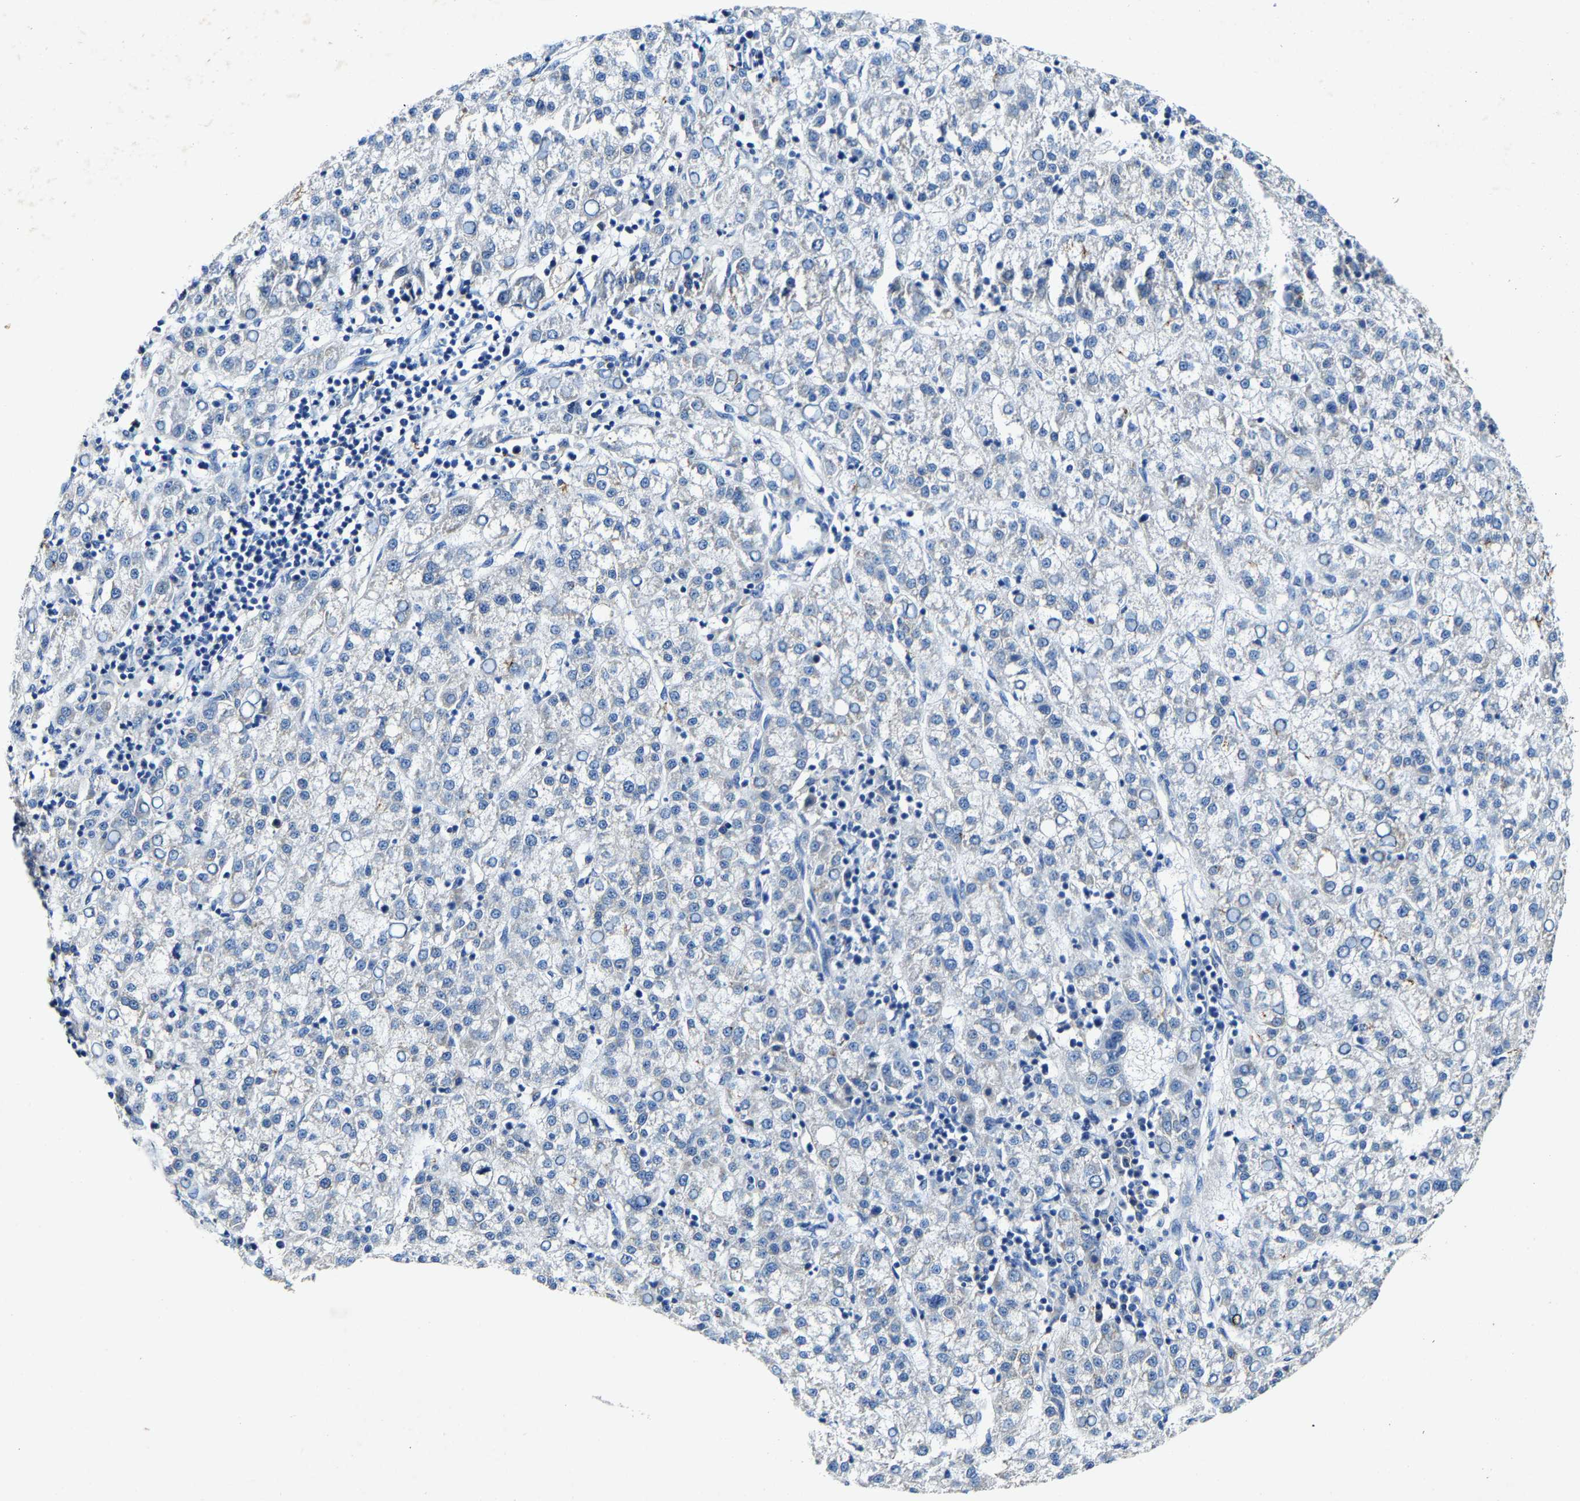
{"staining": {"intensity": "negative", "quantity": "none", "location": "none"}, "tissue": "liver cancer", "cell_type": "Tumor cells", "image_type": "cancer", "snomed": [{"axis": "morphology", "description": "Carcinoma, Hepatocellular, NOS"}, {"axis": "topography", "description": "Liver"}], "caption": "Immunohistochemistry of liver hepatocellular carcinoma displays no positivity in tumor cells.", "gene": "SLC25A25", "patient": {"sex": "female", "age": 58}}